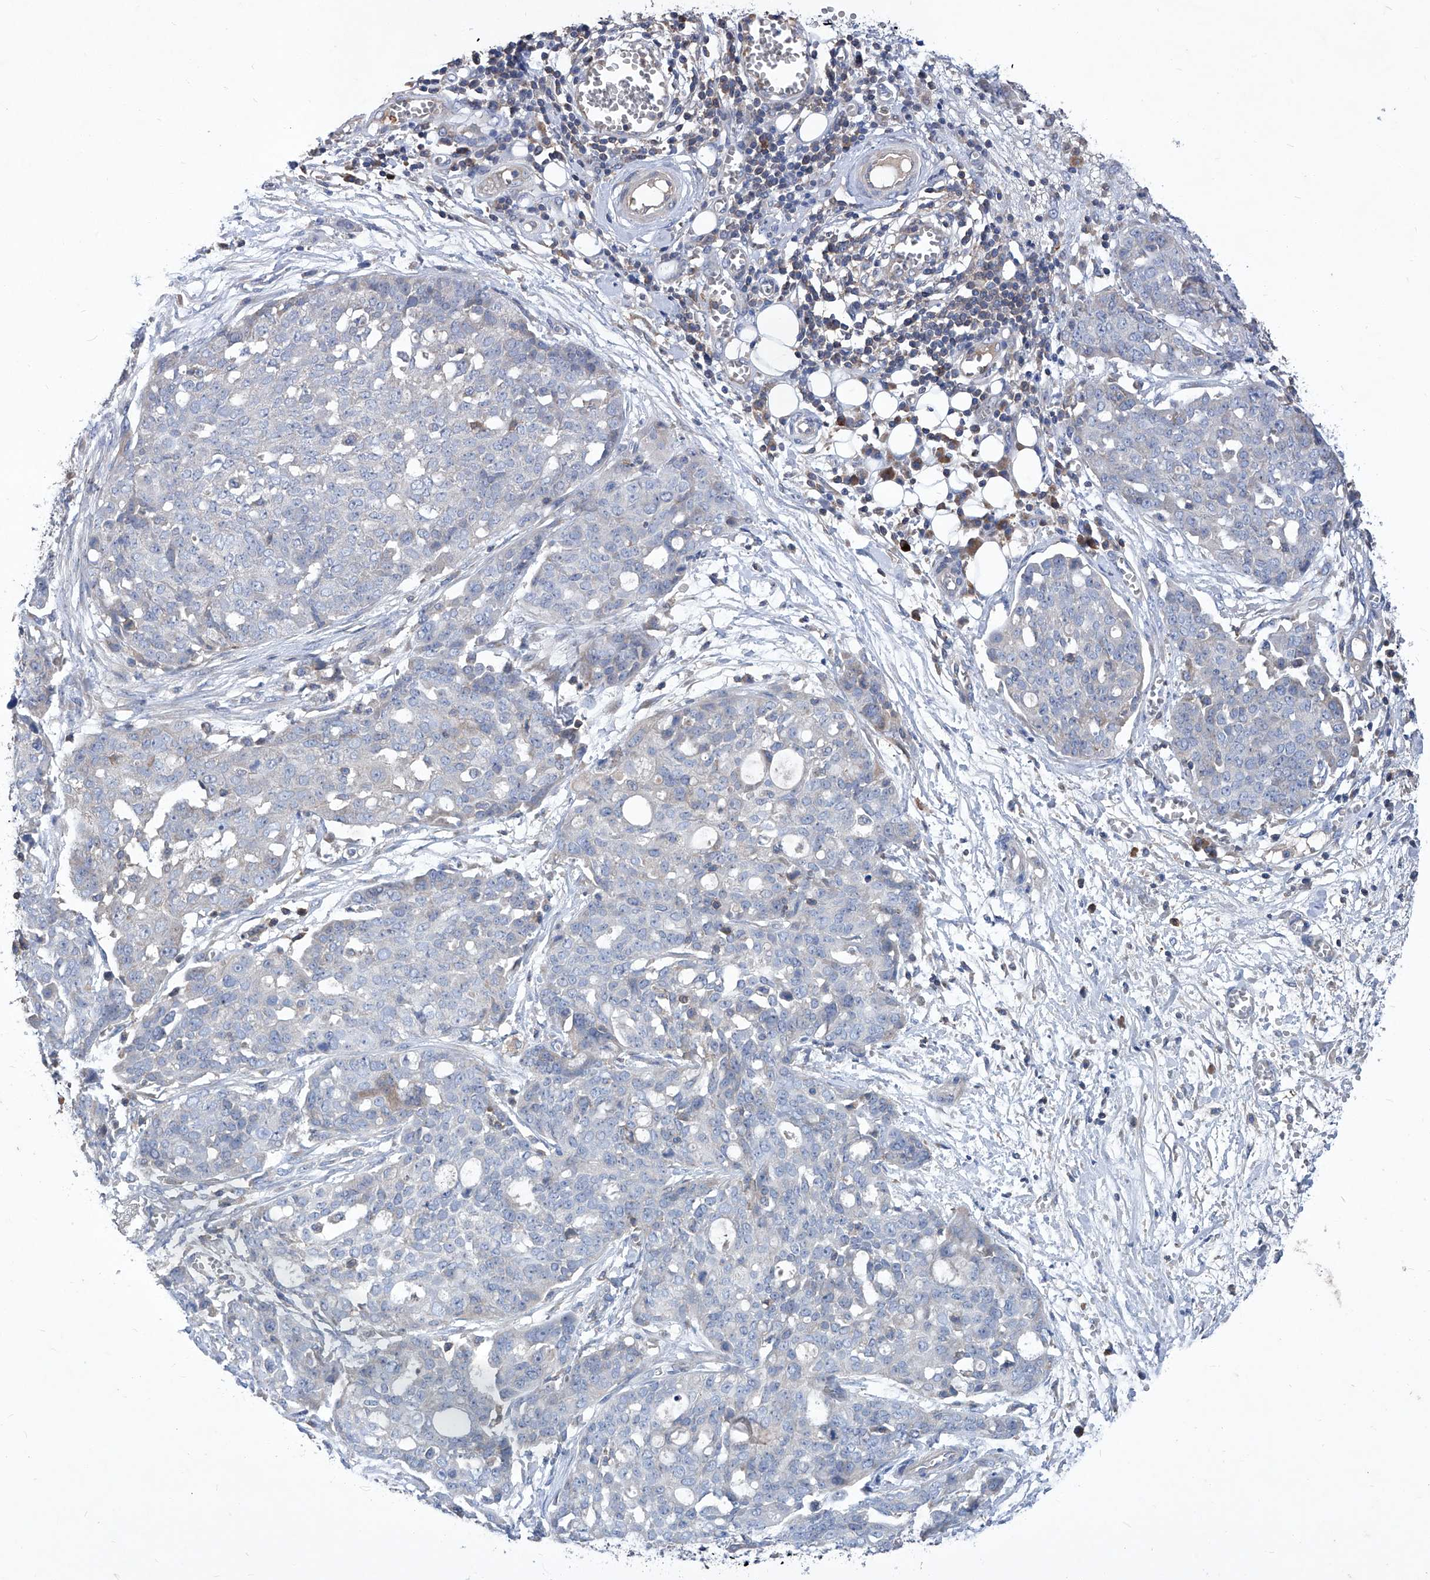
{"staining": {"intensity": "negative", "quantity": "none", "location": "none"}, "tissue": "ovarian cancer", "cell_type": "Tumor cells", "image_type": "cancer", "snomed": [{"axis": "morphology", "description": "Cystadenocarcinoma, serous, NOS"}, {"axis": "topography", "description": "Soft tissue"}, {"axis": "topography", "description": "Ovary"}], "caption": "Protein analysis of ovarian cancer (serous cystadenocarcinoma) reveals no significant staining in tumor cells.", "gene": "EPHA8", "patient": {"sex": "female", "age": 57}}